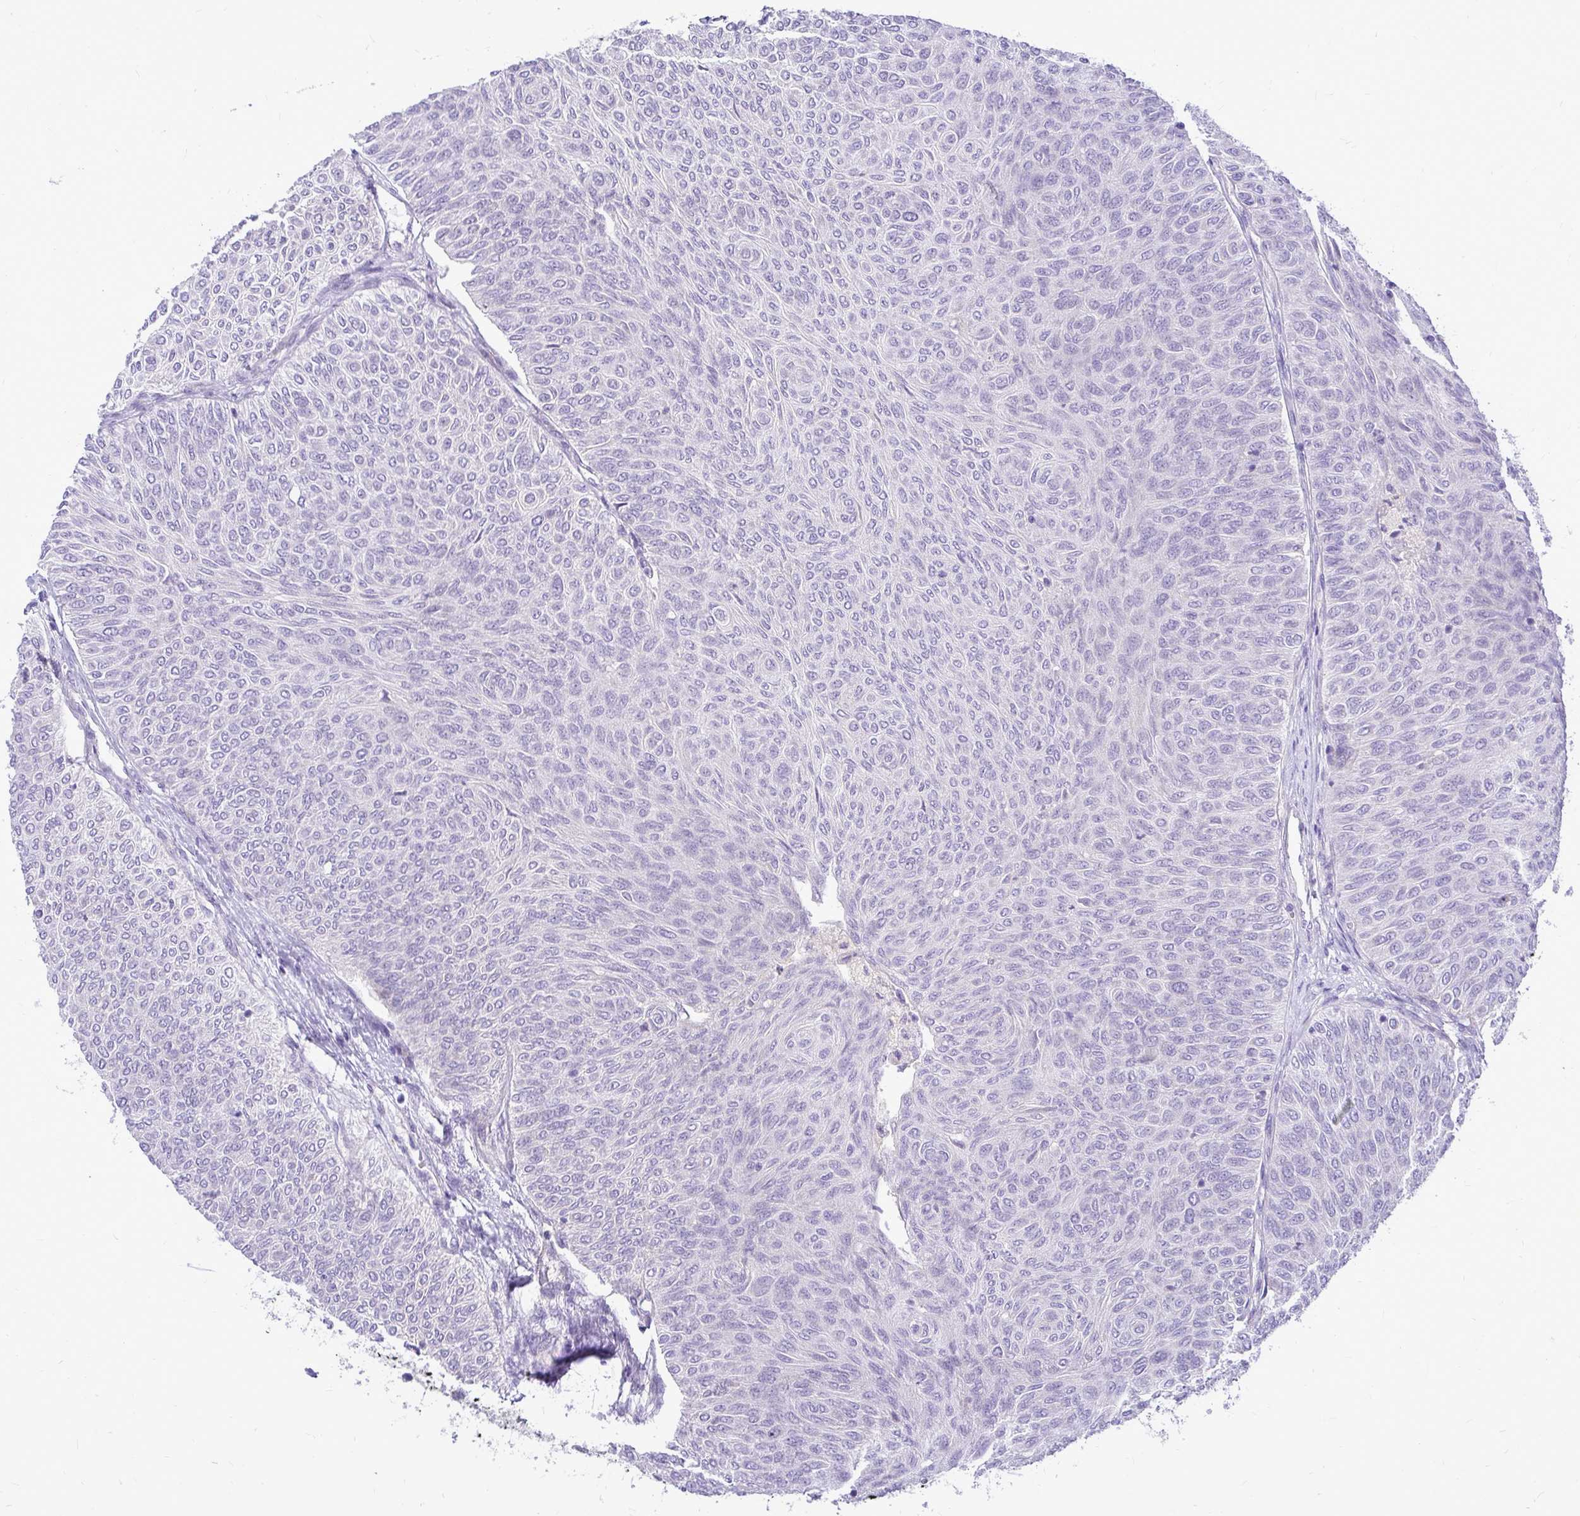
{"staining": {"intensity": "negative", "quantity": "none", "location": "none"}, "tissue": "urothelial cancer", "cell_type": "Tumor cells", "image_type": "cancer", "snomed": [{"axis": "morphology", "description": "Urothelial carcinoma, Low grade"}, {"axis": "topography", "description": "Urinary bladder"}], "caption": "Immunohistochemistry of human urothelial cancer displays no positivity in tumor cells.", "gene": "PKN3", "patient": {"sex": "male", "age": 78}}